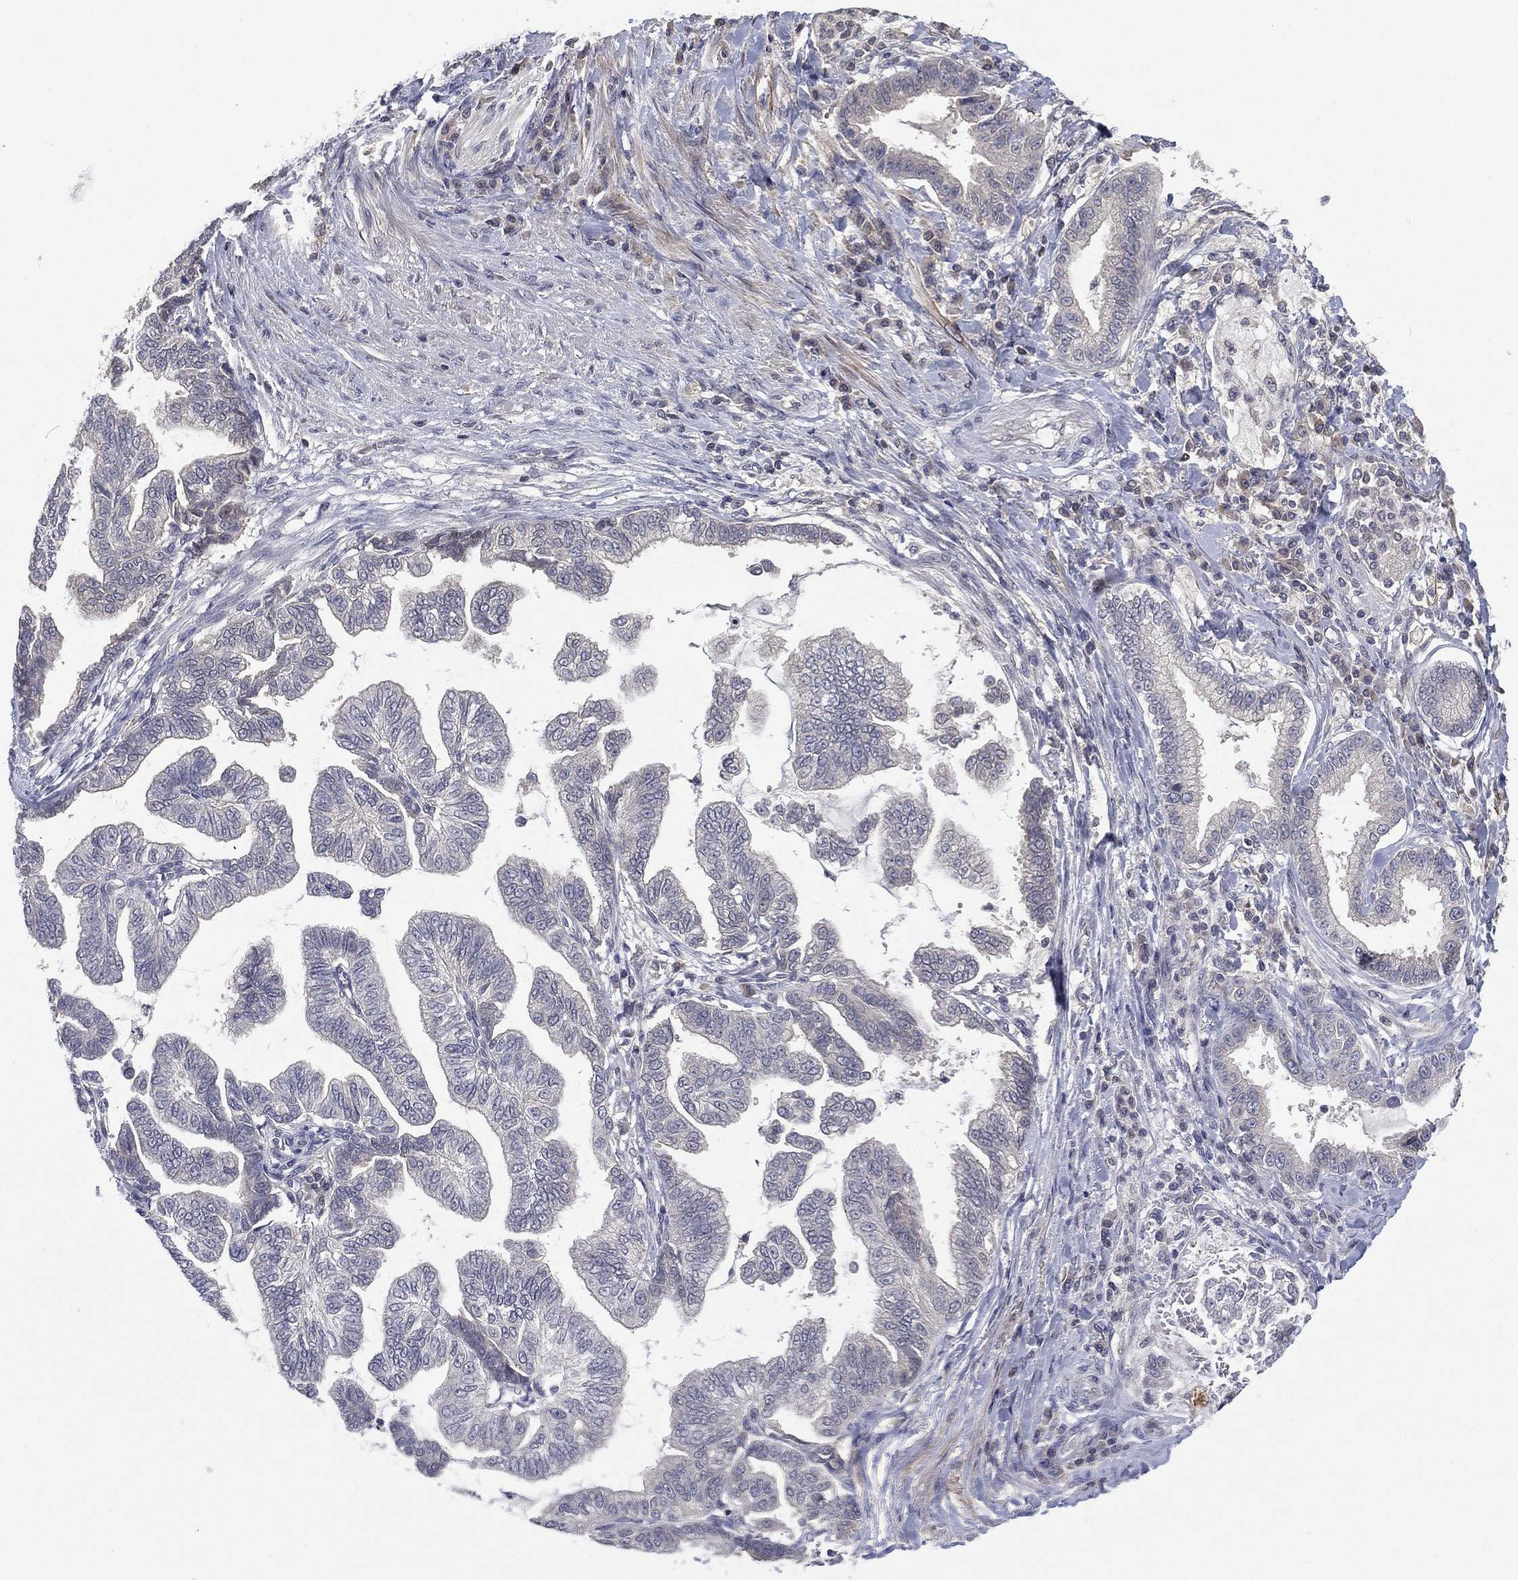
{"staining": {"intensity": "negative", "quantity": "none", "location": "none"}, "tissue": "stomach cancer", "cell_type": "Tumor cells", "image_type": "cancer", "snomed": [{"axis": "morphology", "description": "Adenocarcinoma, NOS"}, {"axis": "topography", "description": "Stomach"}], "caption": "IHC of human adenocarcinoma (stomach) reveals no expression in tumor cells.", "gene": "MPP7", "patient": {"sex": "male", "age": 83}}